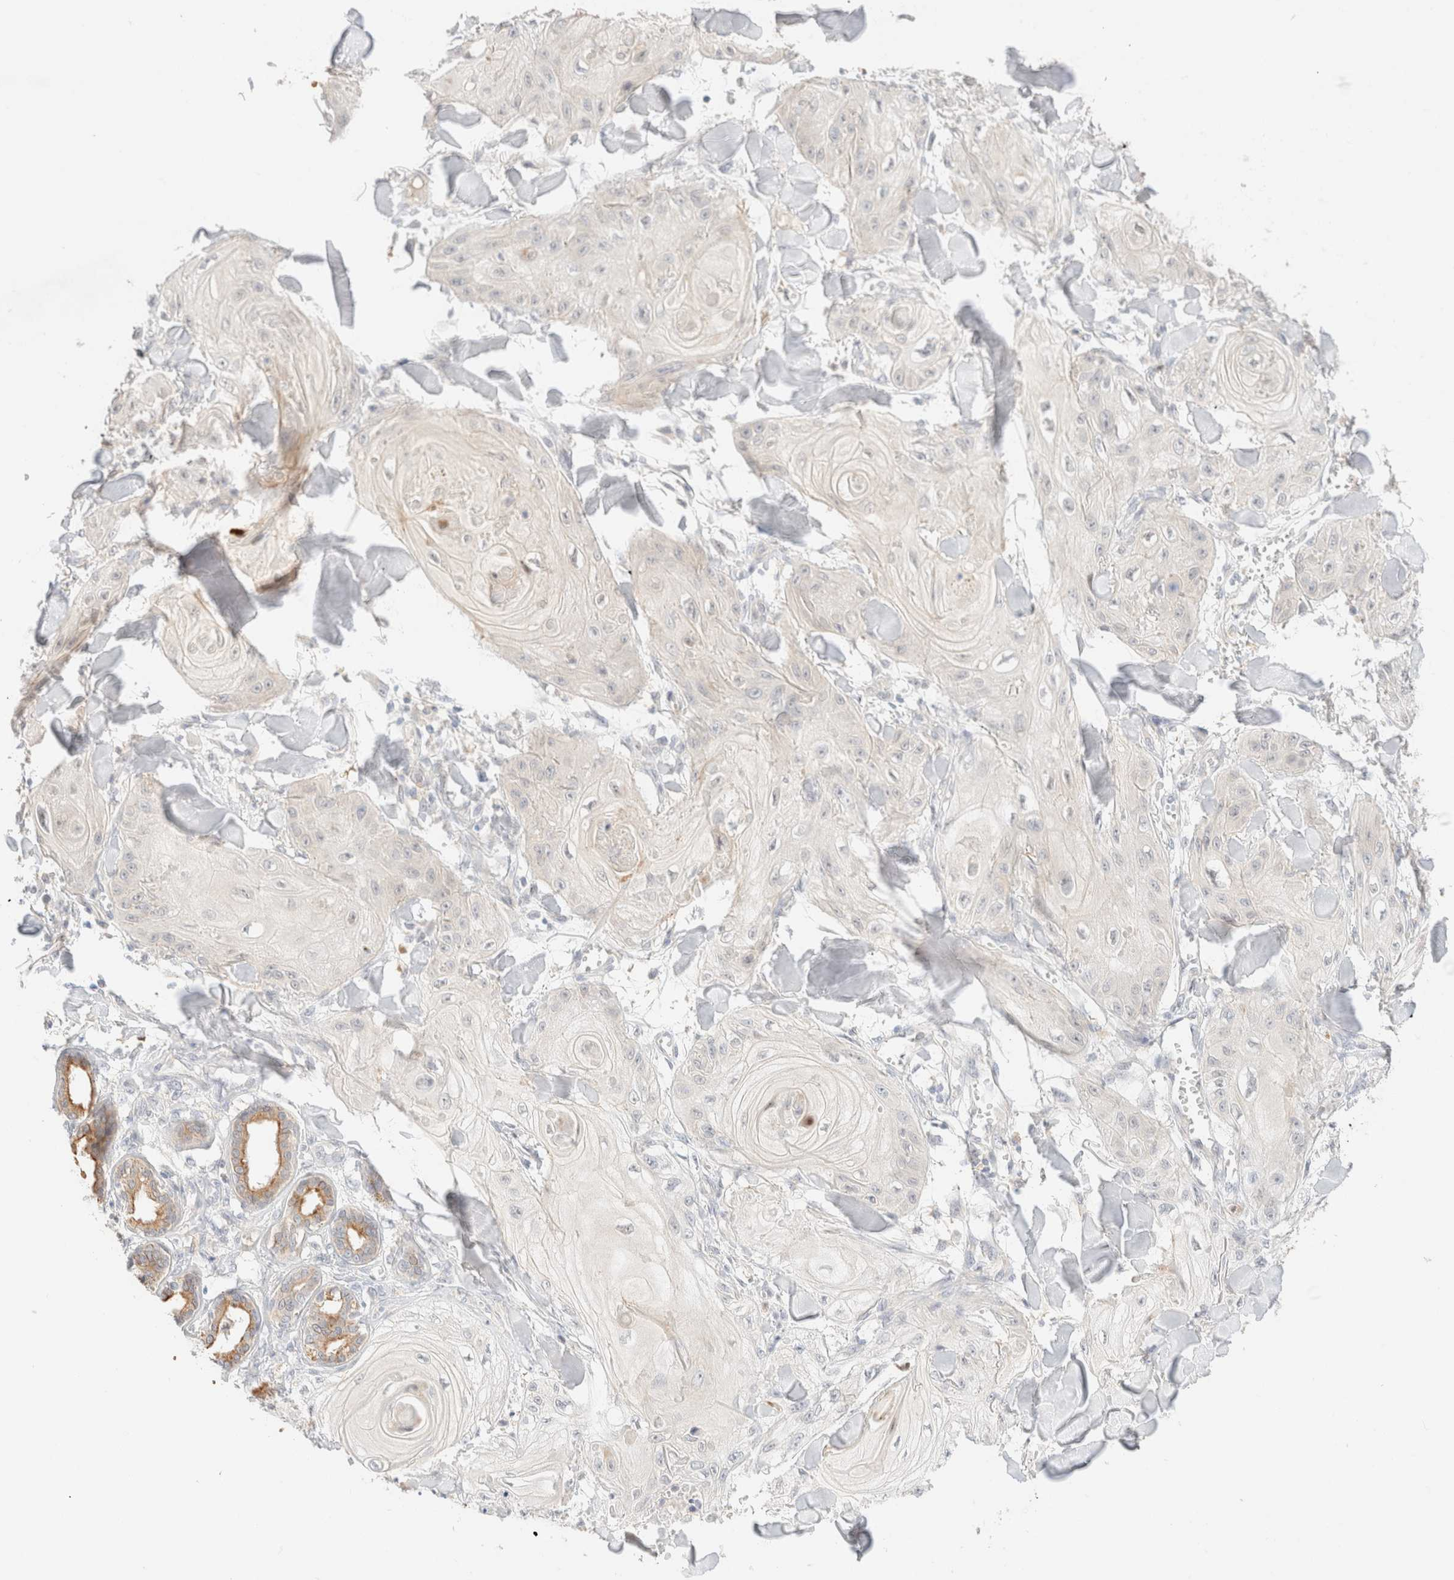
{"staining": {"intensity": "negative", "quantity": "none", "location": "none"}, "tissue": "skin cancer", "cell_type": "Tumor cells", "image_type": "cancer", "snomed": [{"axis": "morphology", "description": "Squamous cell carcinoma, NOS"}, {"axis": "topography", "description": "Skin"}], "caption": "Skin cancer (squamous cell carcinoma) was stained to show a protein in brown. There is no significant positivity in tumor cells.", "gene": "SGSM2", "patient": {"sex": "male", "age": 74}}